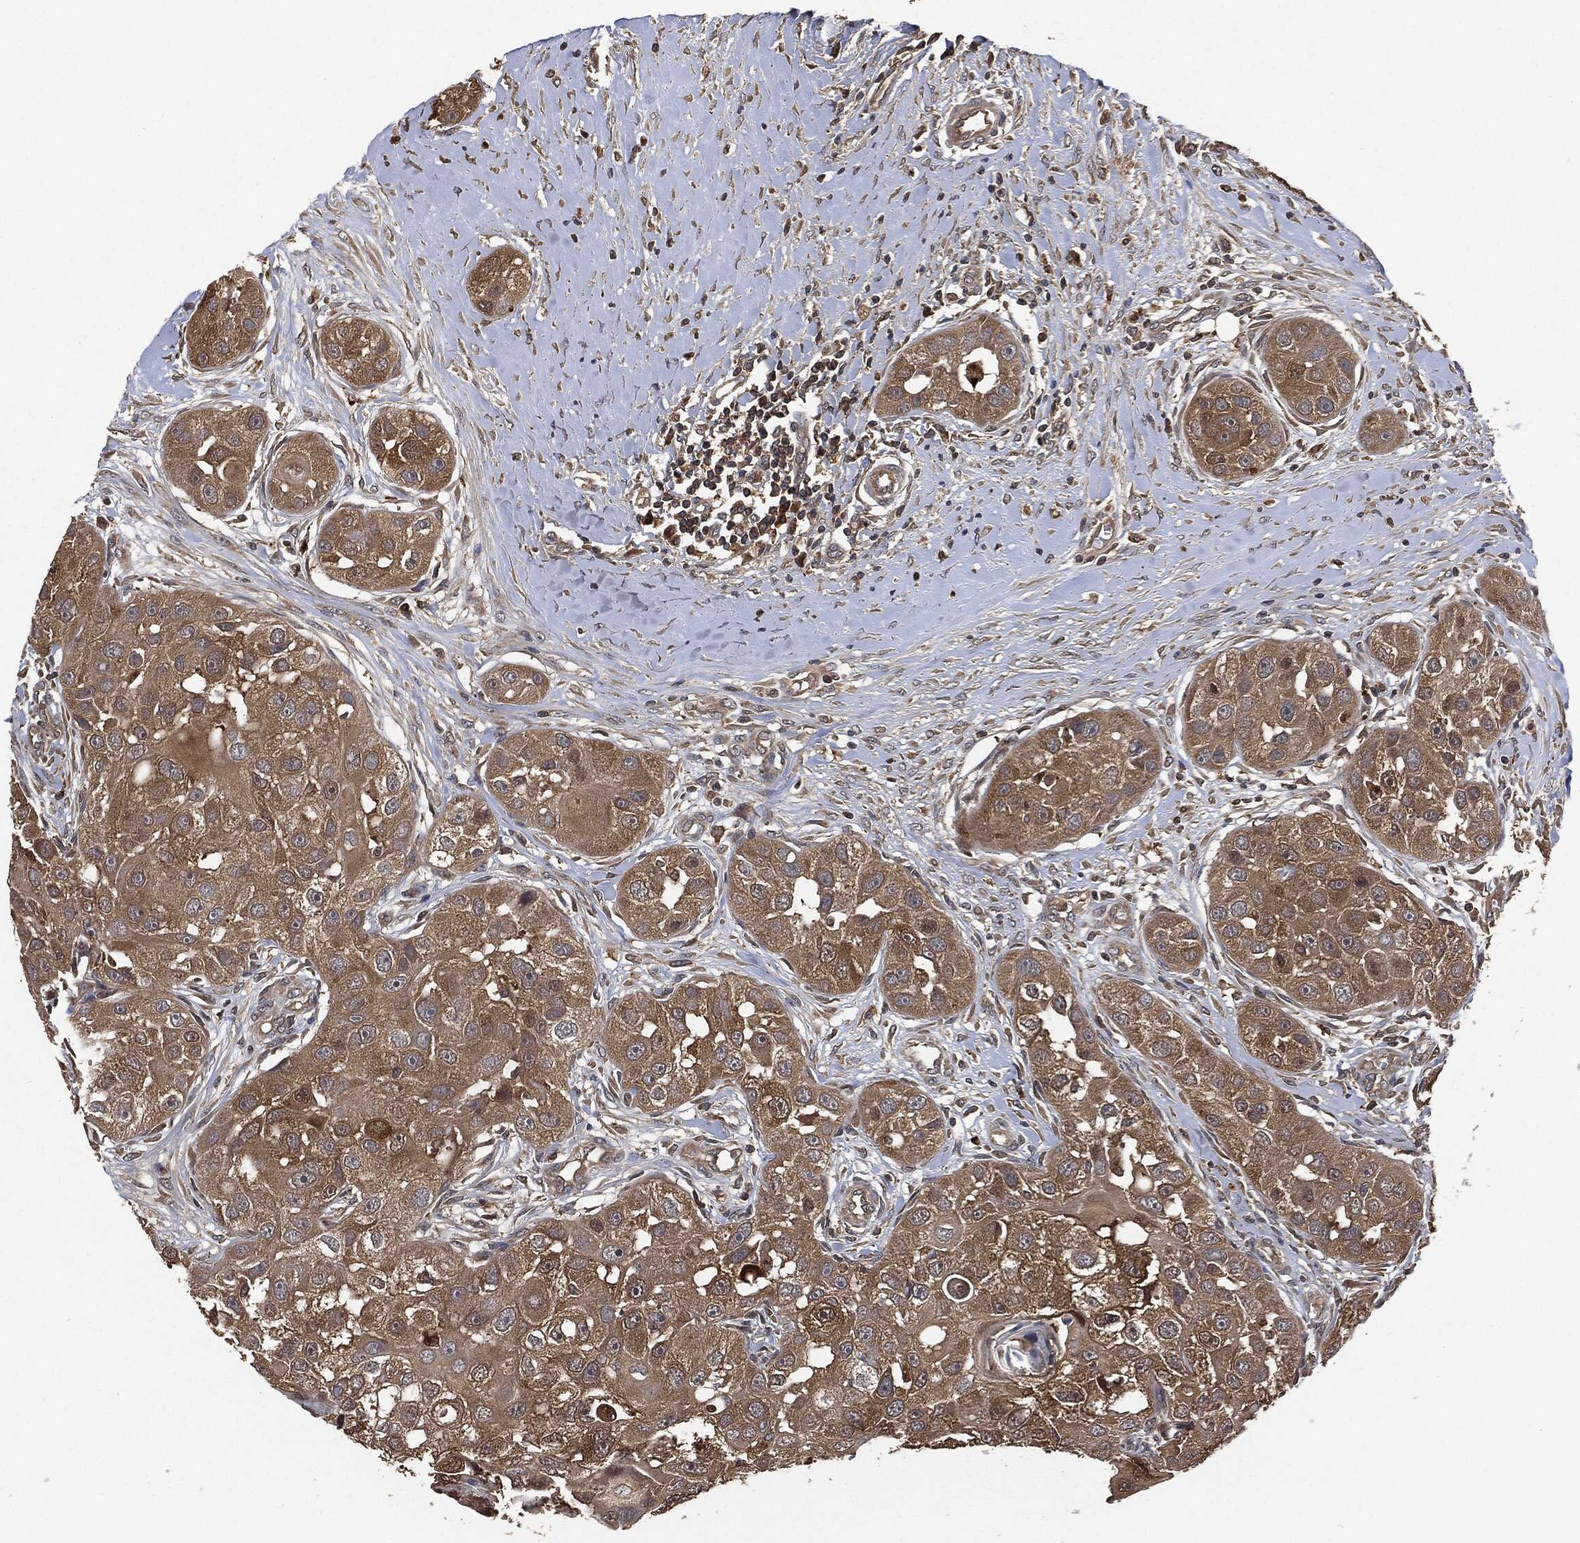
{"staining": {"intensity": "weak", "quantity": ">75%", "location": "cytoplasmic/membranous"}, "tissue": "head and neck cancer", "cell_type": "Tumor cells", "image_type": "cancer", "snomed": [{"axis": "morphology", "description": "Normal tissue, NOS"}, {"axis": "morphology", "description": "Squamous cell carcinoma, NOS"}, {"axis": "topography", "description": "Skeletal muscle"}, {"axis": "topography", "description": "Head-Neck"}], "caption": "IHC micrograph of neoplastic tissue: human head and neck cancer (squamous cell carcinoma) stained using immunohistochemistry (IHC) reveals low levels of weak protein expression localized specifically in the cytoplasmic/membranous of tumor cells, appearing as a cytoplasmic/membranous brown color.", "gene": "BRAF", "patient": {"sex": "male", "age": 51}}